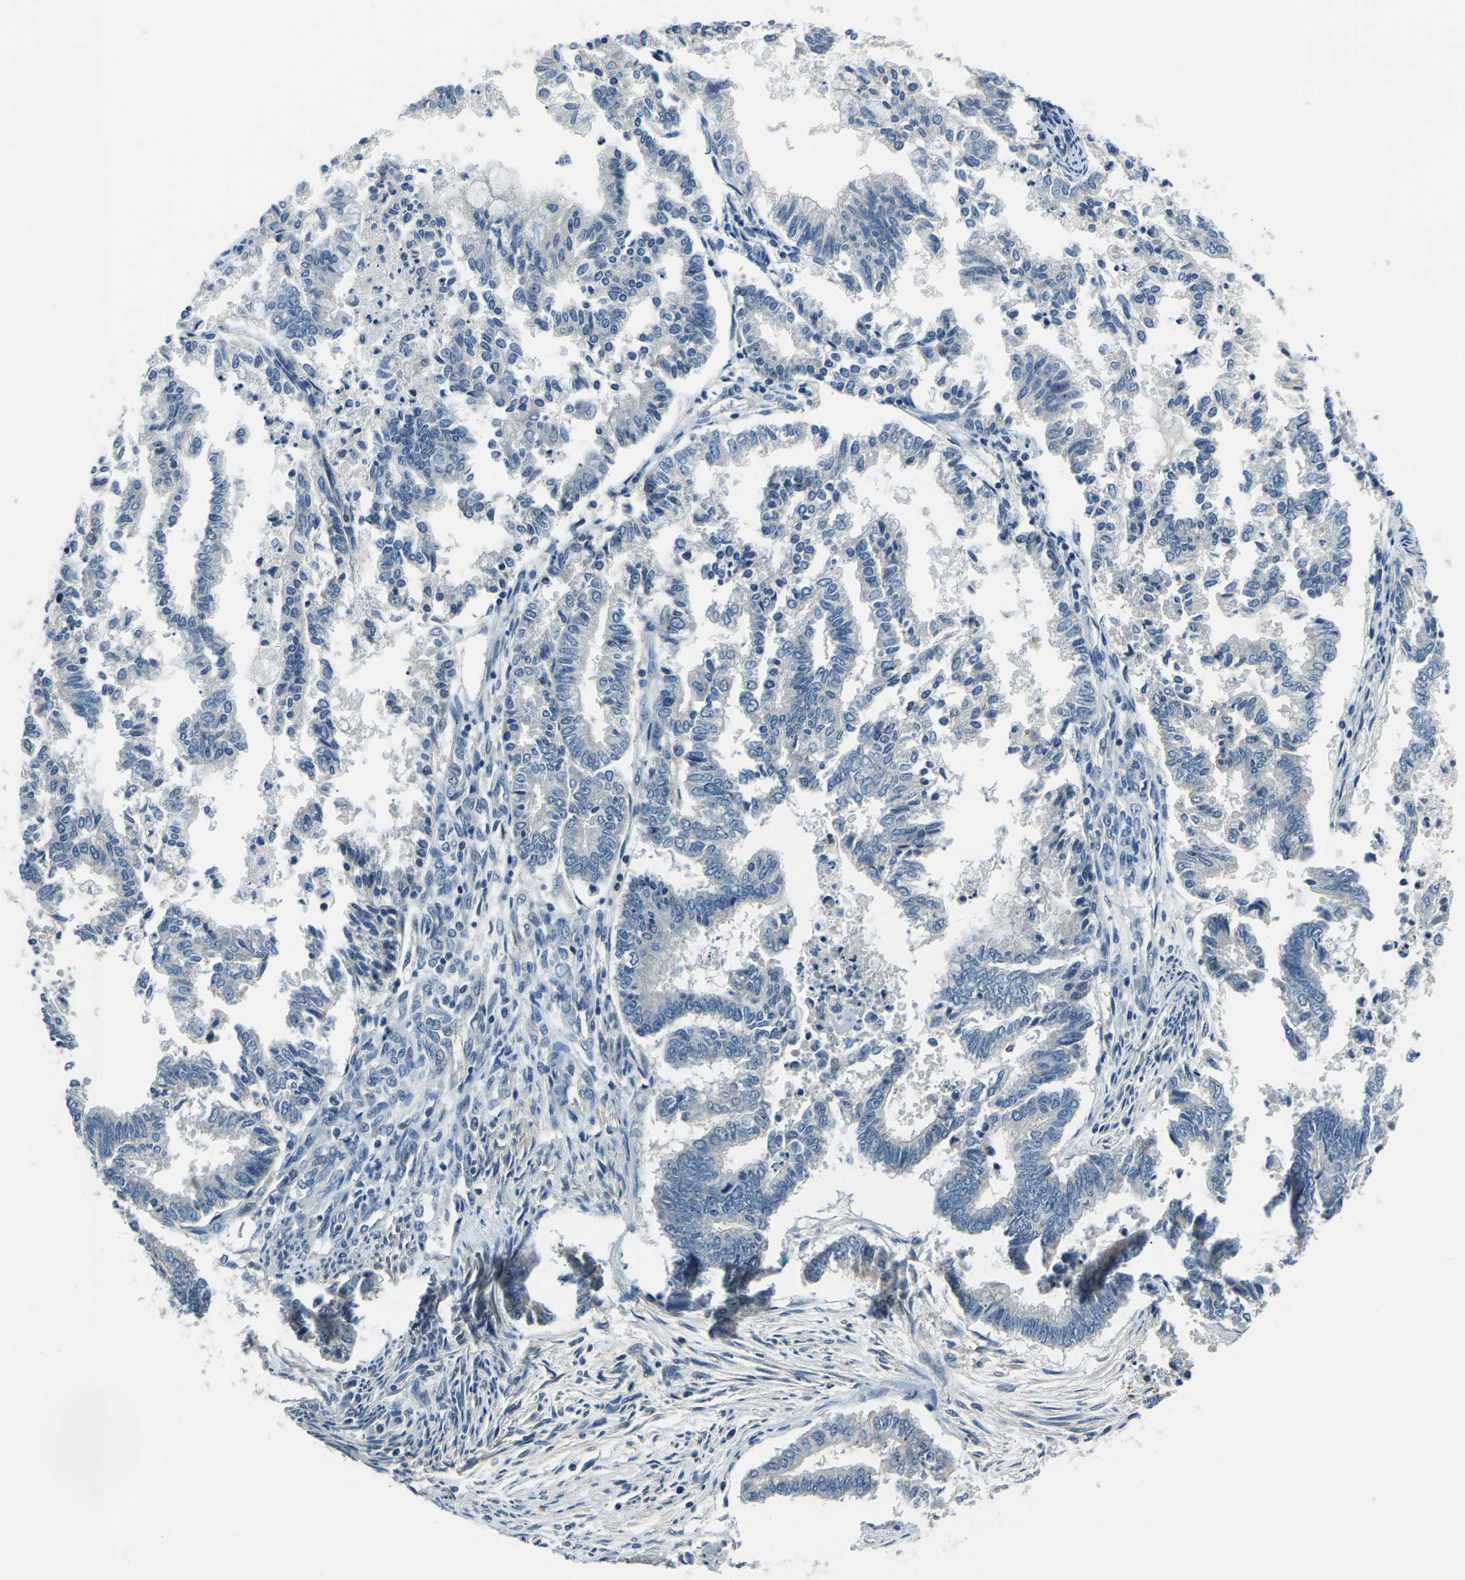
{"staining": {"intensity": "negative", "quantity": "none", "location": "none"}, "tissue": "endometrial cancer", "cell_type": "Tumor cells", "image_type": "cancer", "snomed": [{"axis": "morphology", "description": "Necrosis, NOS"}, {"axis": "morphology", "description": "Adenocarcinoma, NOS"}, {"axis": "topography", "description": "Endometrium"}], "caption": "Immunohistochemistry (IHC) micrograph of endometrial cancer (adenocarcinoma) stained for a protein (brown), which exhibits no positivity in tumor cells.", "gene": "RRP1", "patient": {"sex": "female", "age": 79}}